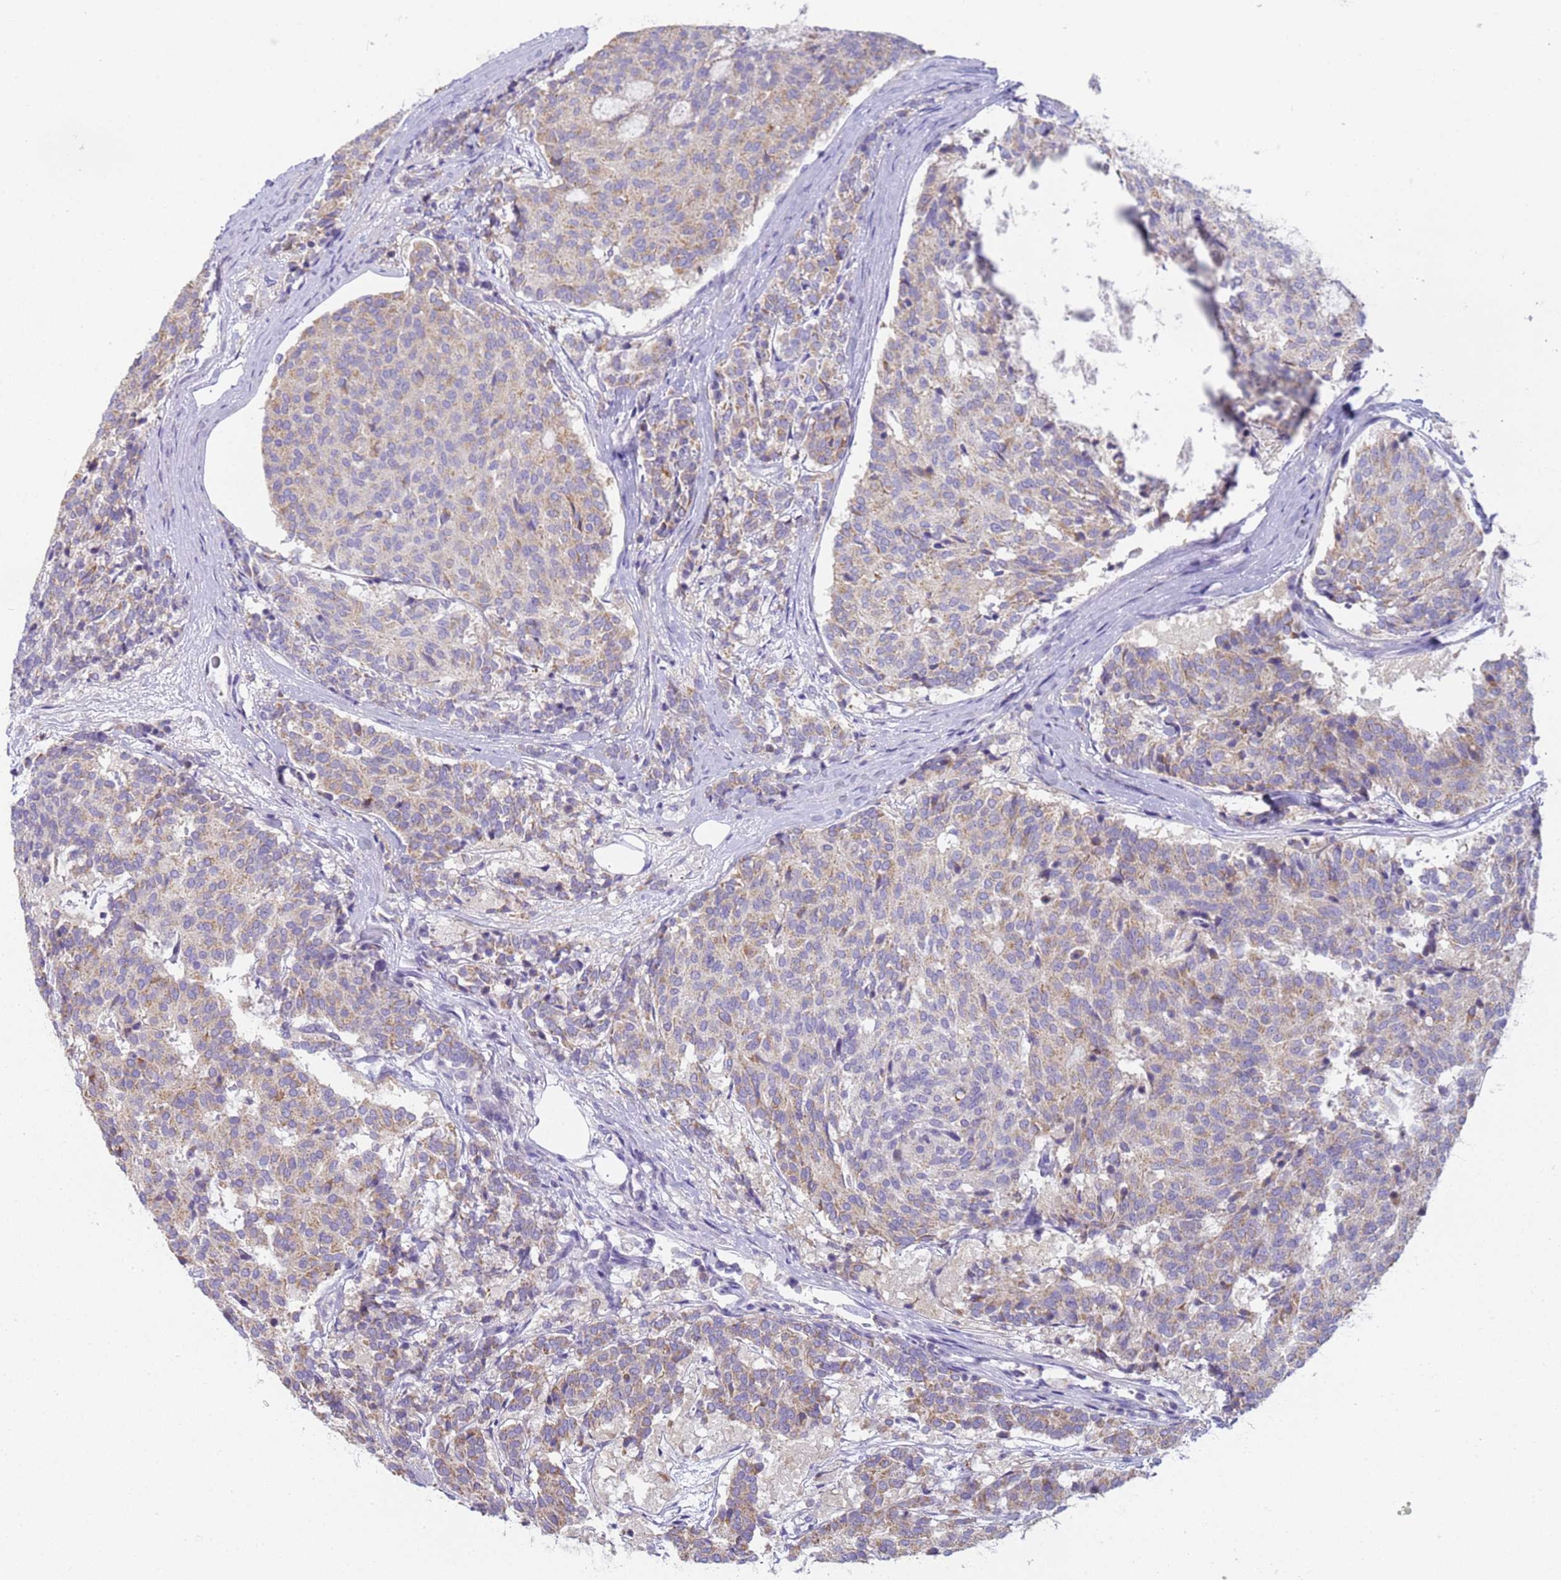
{"staining": {"intensity": "weak", "quantity": "25%-75%", "location": "cytoplasmic/membranous"}, "tissue": "carcinoid", "cell_type": "Tumor cells", "image_type": "cancer", "snomed": [{"axis": "morphology", "description": "Carcinoid, malignant, NOS"}, {"axis": "topography", "description": "Pancreas"}], "caption": "Carcinoid (malignant) tissue displays weak cytoplasmic/membranous staining in approximately 25%-75% of tumor cells, visualized by immunohistochemistry. Using DAB (brown) and hematoxylin (blue) stains, captured at high magnification using brightfield microscopy.", "gene": "CR1", "patient": {"sex": "female", "age": 54}}